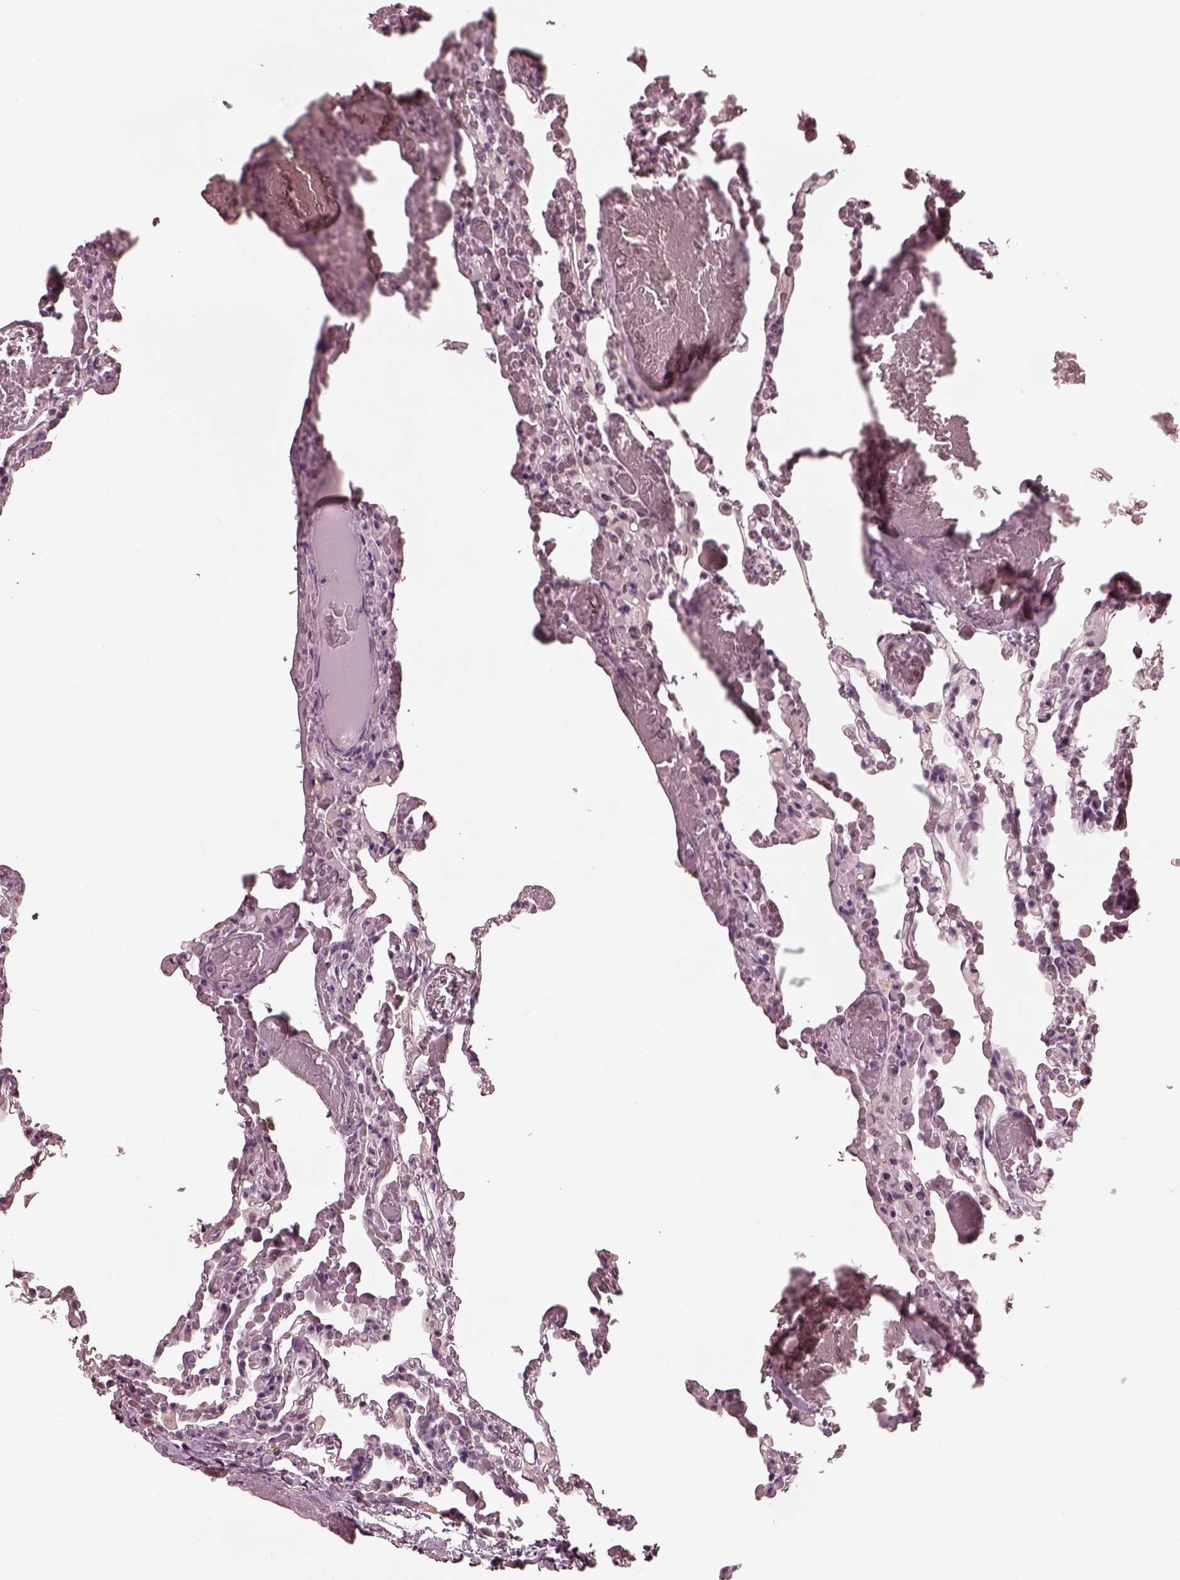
{"staining": {"intensity": "negative", "quantity": "none", "location": "none"}, "tissue": "lung", "cell_type": "Alveolar cells", "image_type": "normal", "snomed": [{"axis": "morphology", "description": "Normal tissue, NOS"}, {"axis": "topography", "description": "Lung"}], "caption": "This histopathology image is of normal lung stained with IHC to label a protein in brown with the nuclei are counter-stained blue. There is no staining in alveolar cells. Brightfield microscopy of IHC stained with DAB (brown) and hematoxylin (blue), captured at high magnification.", "gene": "OPTC", "patient": {"sex": "female", "age": 43}}